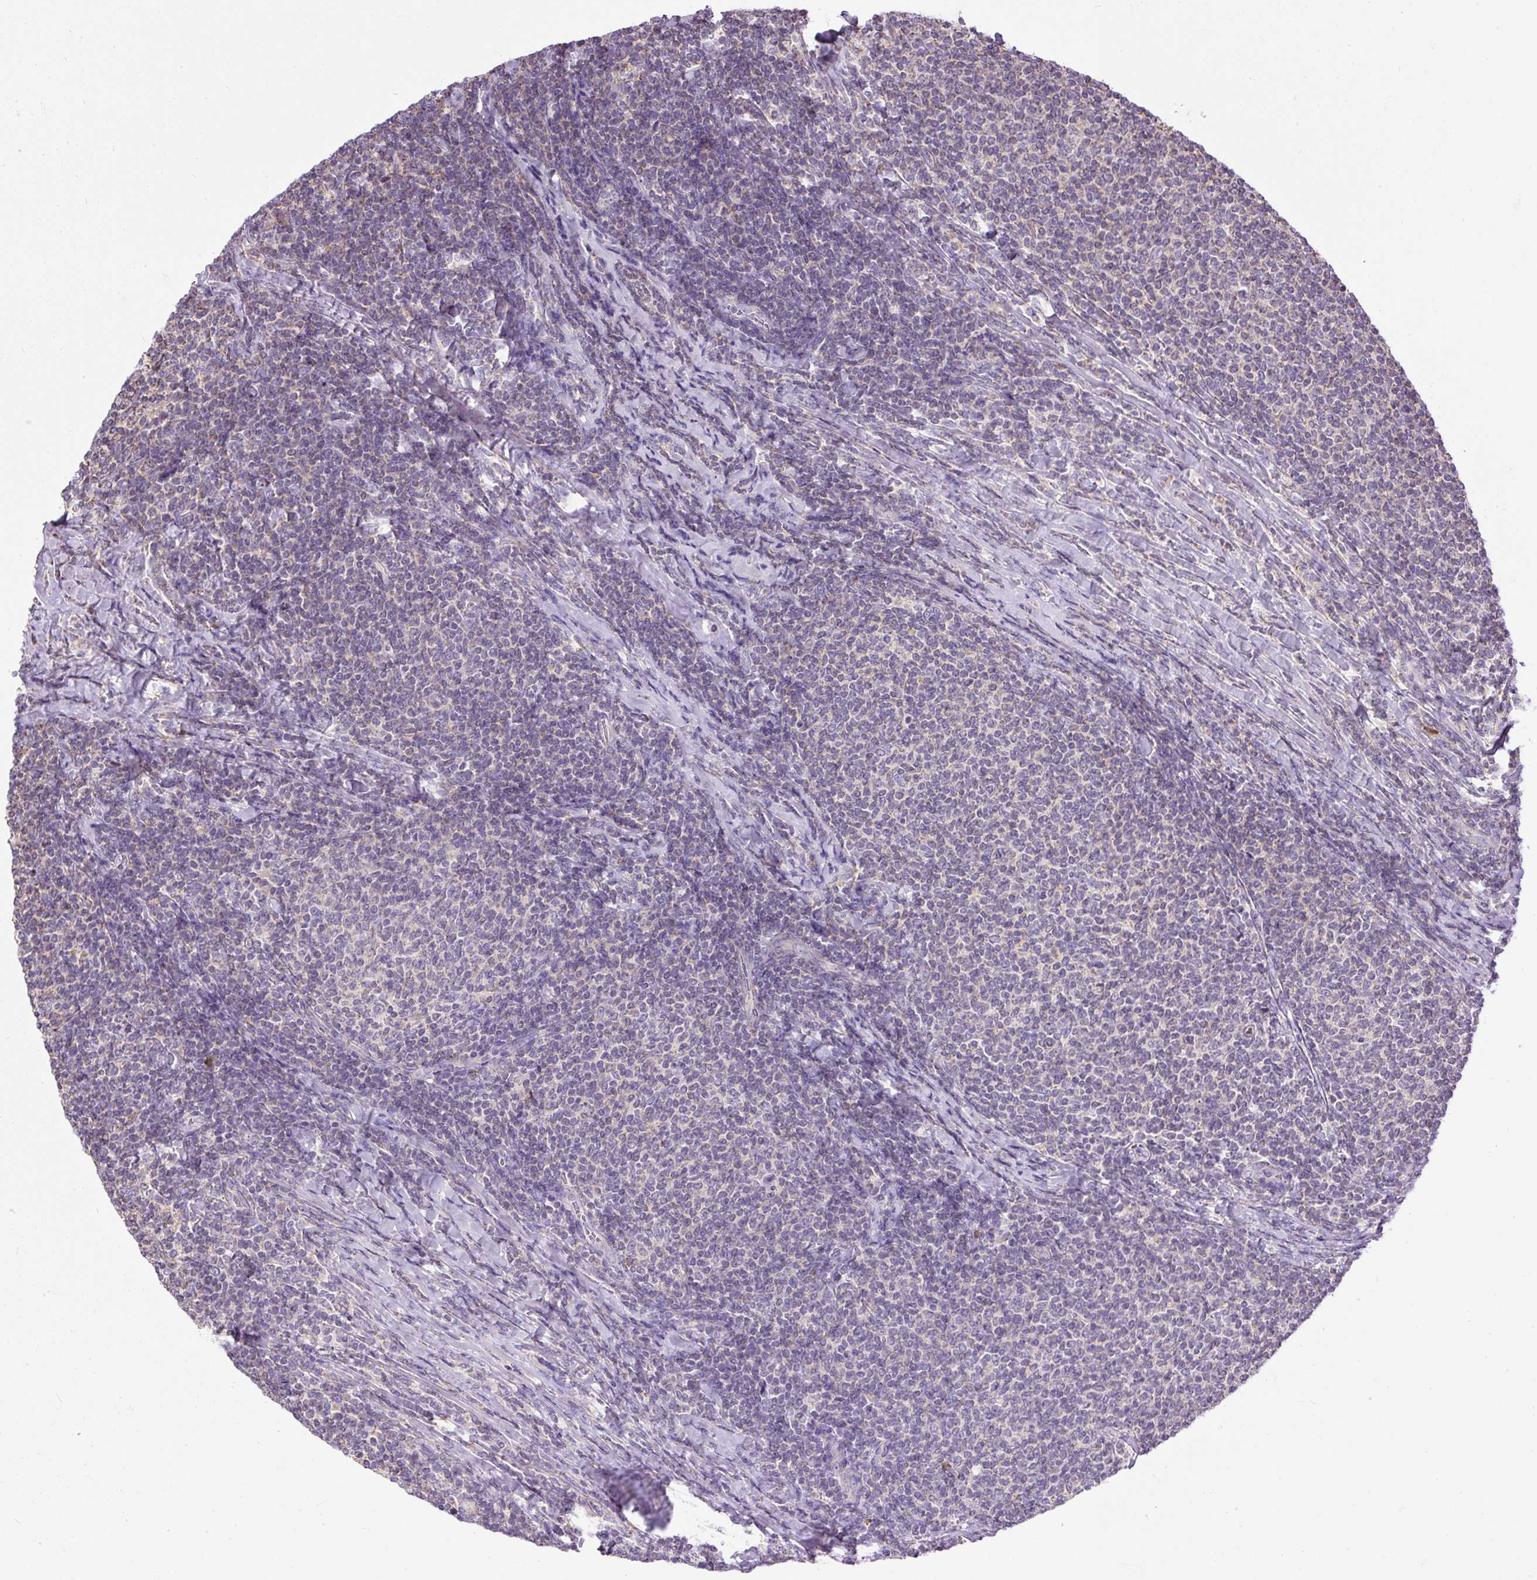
{"staining": {"intensity": "negative", "quantity": "none", "location": "none"}, "tissue": "lymphoma", "cell_type": "Tumor cells", "image_type": "cancer", "snomed": [{"axis": "morphology", "description": "Malignant lymphoma, non-Hodgkin's type, Low grade"}, {"axis": "topography", "description": "Lymph node"}], "caption": "An image of low-grade malignant lymphoma, non-Hodgkin's type stained for a protein reveals no brown staining in tumor cells.", "gene": "CFAP47", "patient": {"sex": "male", "age": 52}}